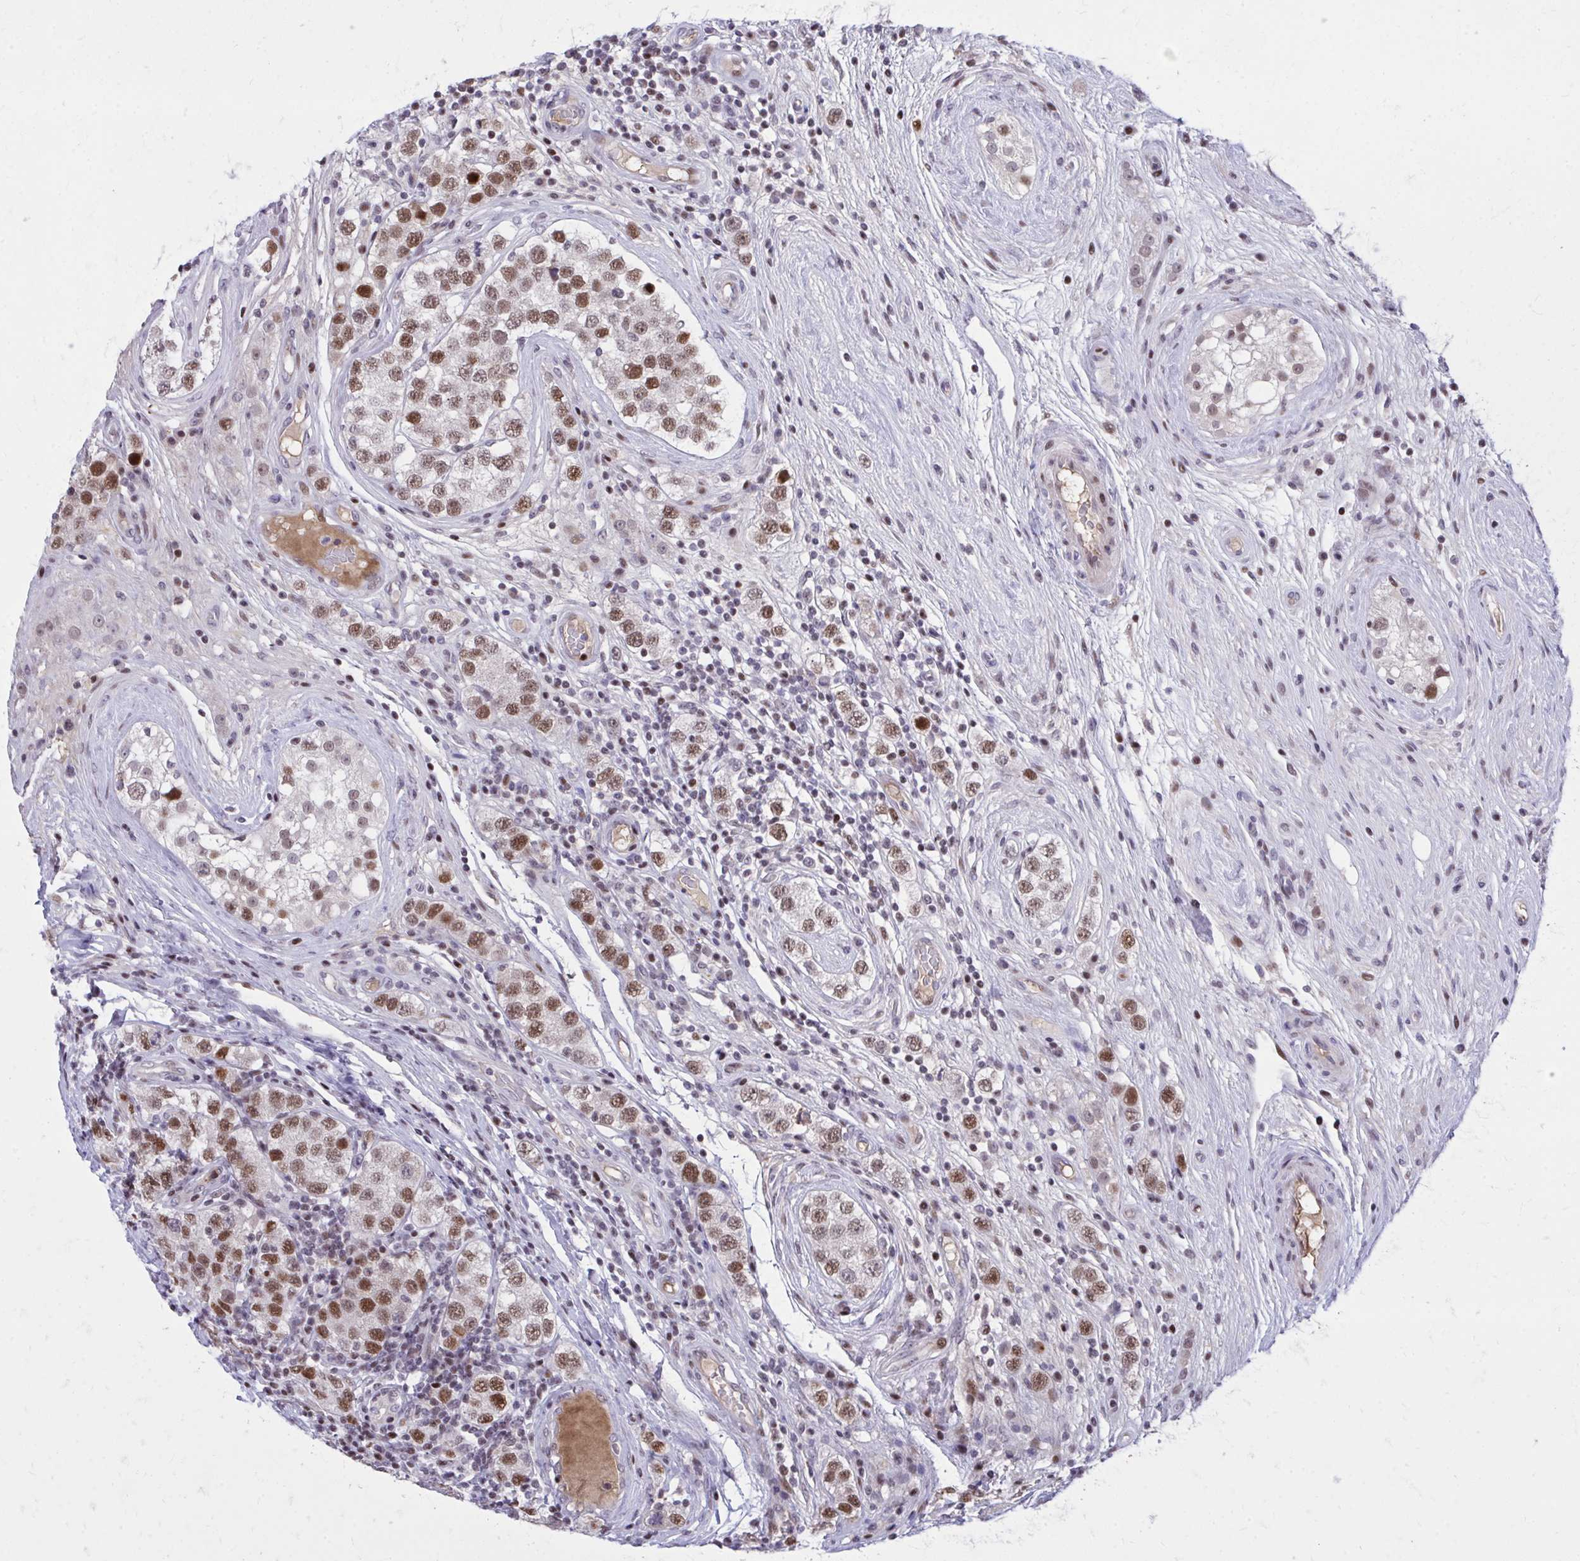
{"staining": {"intensity": "moderate", "quantity": ">75%", "location": "nuclear"}, "tissue": "testis cancer", "cell_type": "Tumor cells", "image_type": "cancer", "snomed": [{"axis": "morphology", "description": "Seminoma, NOS"}, {"axis": "topography", "description": "Testis"}], "caption": "Brown immunohistochemical staining in human testis cancer (seminoma) displays moderate nuclear staining in approximately >75% of tumor cells. Nuclei are stained in blue.", "gene": "C14orf39", "patient": {"sex": "male", "age": 34}}